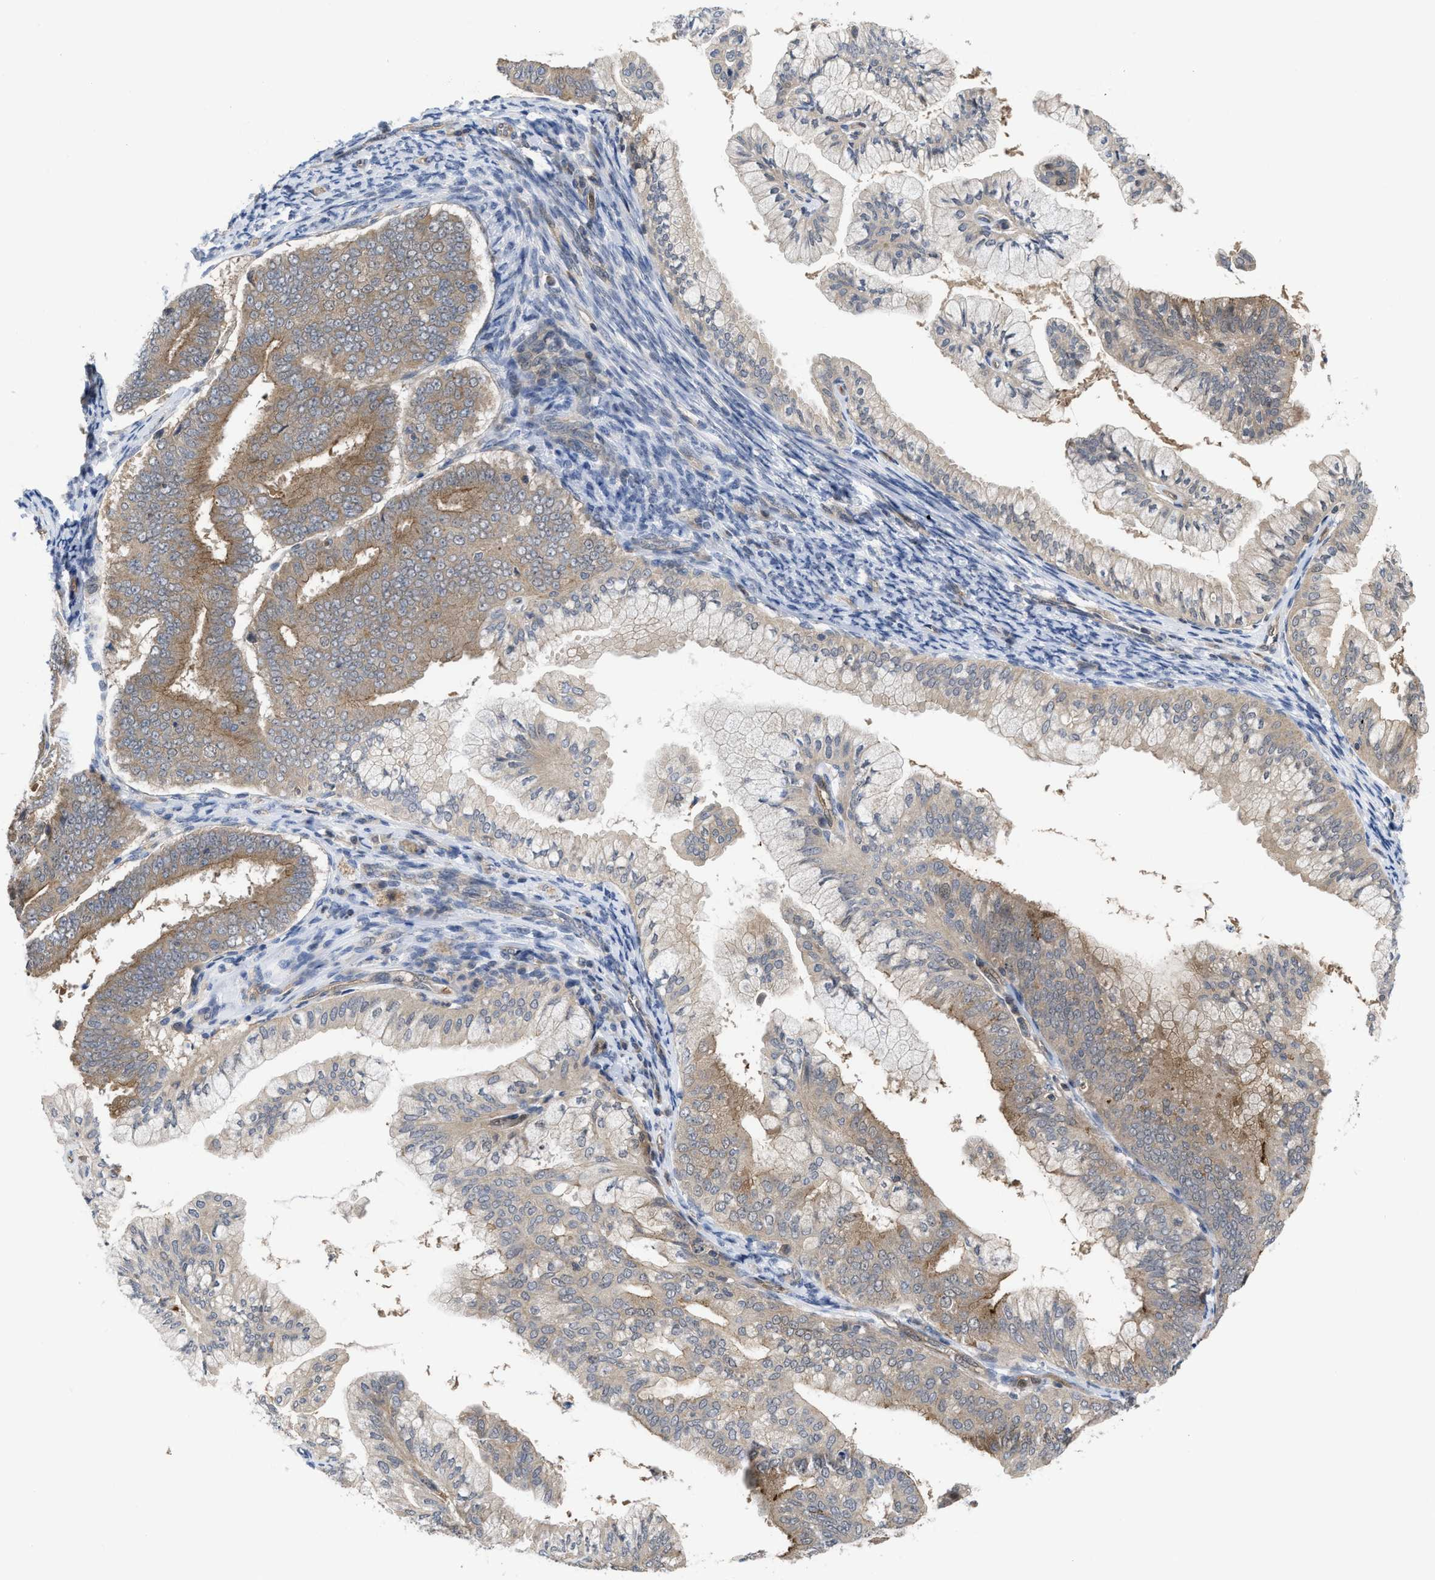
{"staining": {"intensity": "moderate", "quantity": "25%-75%", "location": "cytoplasmic/membranous"}, "tissue": "endometrial cancer", "cell_type": "Tumor cells", "image_type": "cancer", "snomed": [{"axis": "morphology", "description": "Adenocarcinoma, NOS"}, {"axis": "topography", "description": "Endometrium"}], "caption": "Endometrial adenocarcinoma stained for a protein demonstrates moderate cytoplasmic/membranous positivity in tumor cells. The staining was performed using DAB, with brown indicating positive protein expression. Nuclei are stained blue with hematoxylin.", "gene": "LDAF1", "patient": {"sex": "female", "age": 63}}